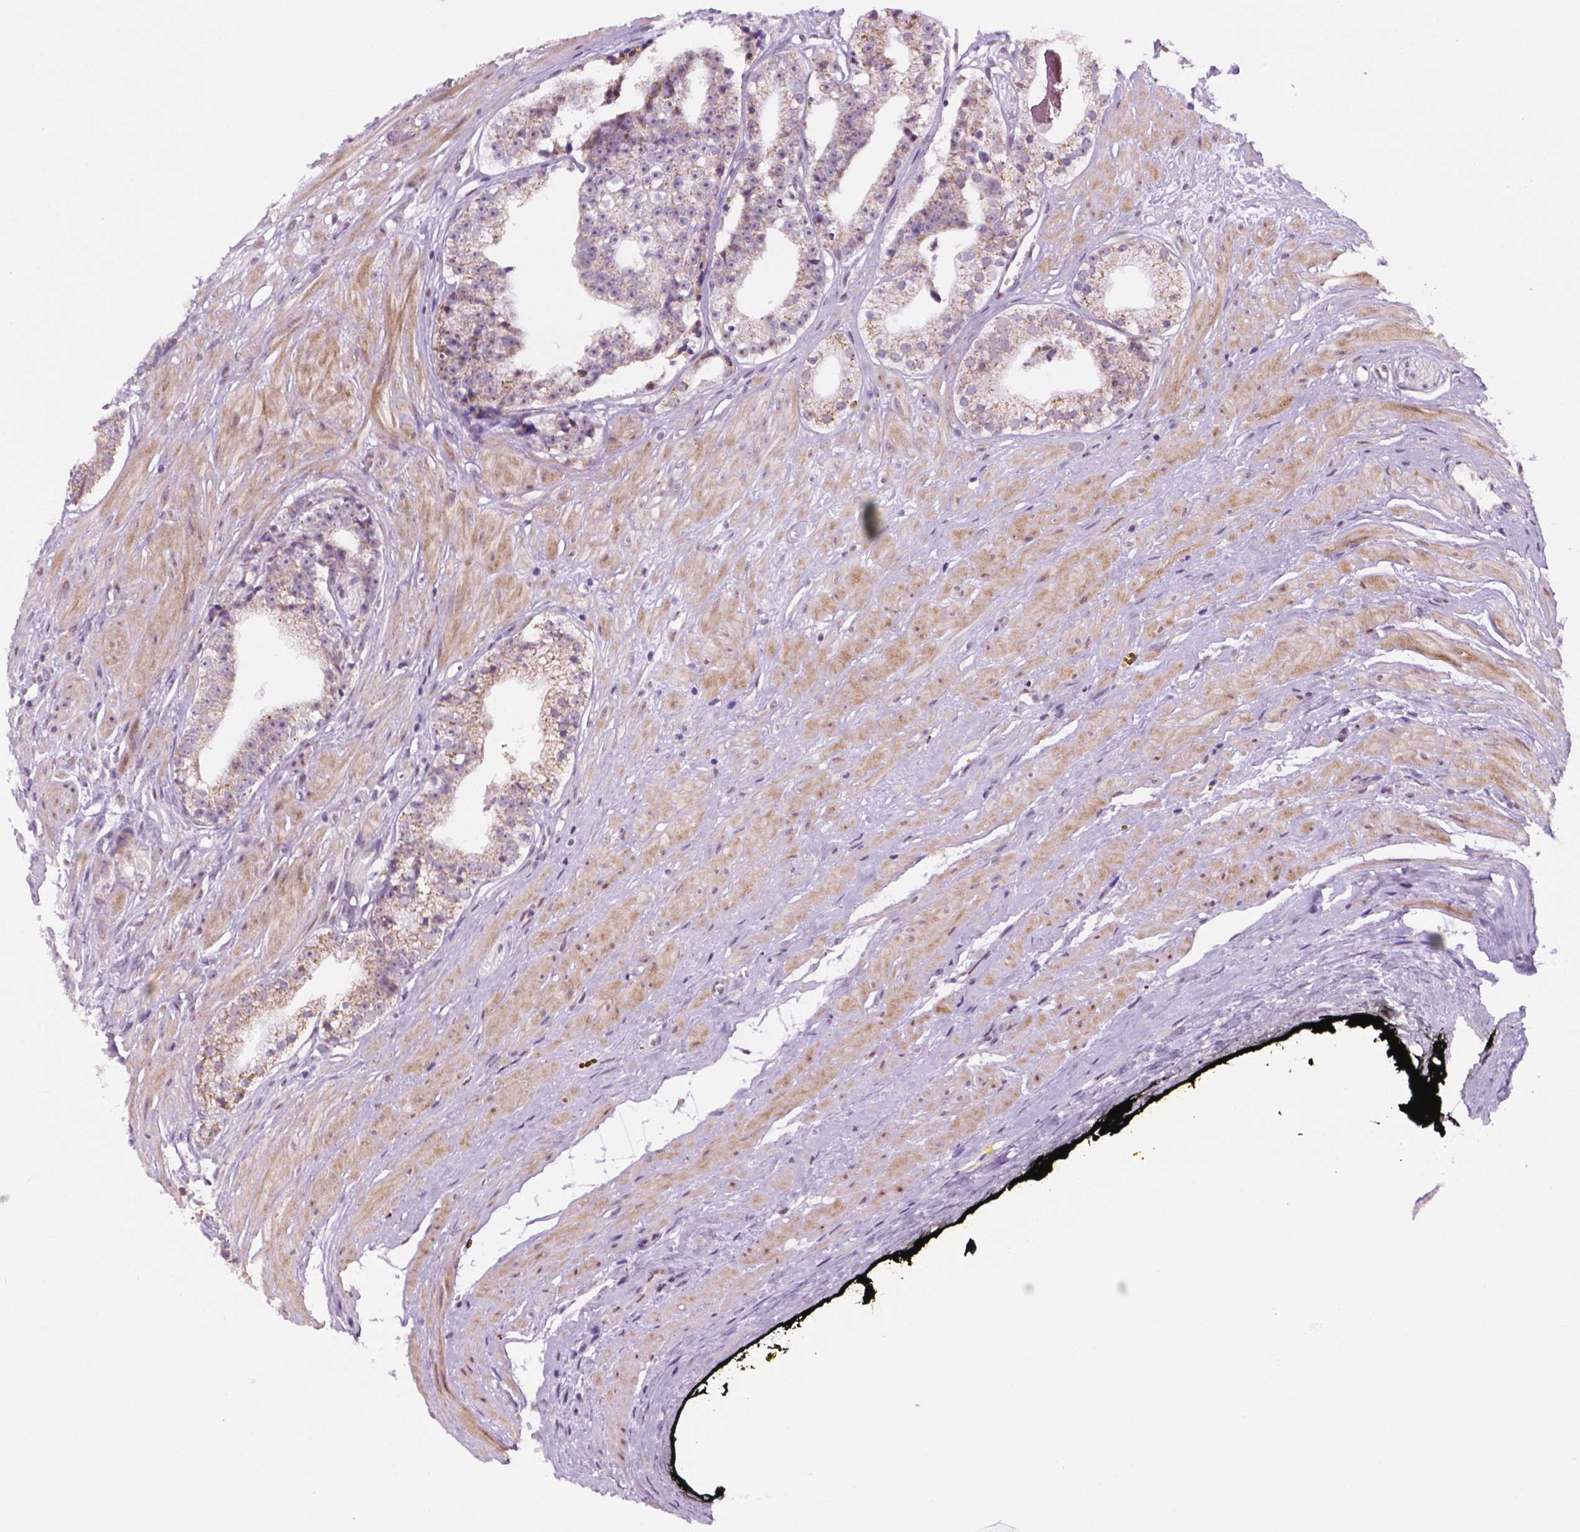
{"staining": {"intensity": "negative", "quantity": "none", "location": "none"}, "tissue": "prostate cancer", "cell_type": "Tumor cells", "image_type": "cancer", "snomed": [{"axis": "morphology", "description": "Adenocarcinoma, Low grade"}, {"axis": "topography", "description": "Prostate"}], "caption": "Immunohistochemical staining of prostate adenocarcinoma (low-grade) reveals no significant positivity in tumor cells.", "gene": "C18orf21", "patient": {"sex": "male", "age": 60}}